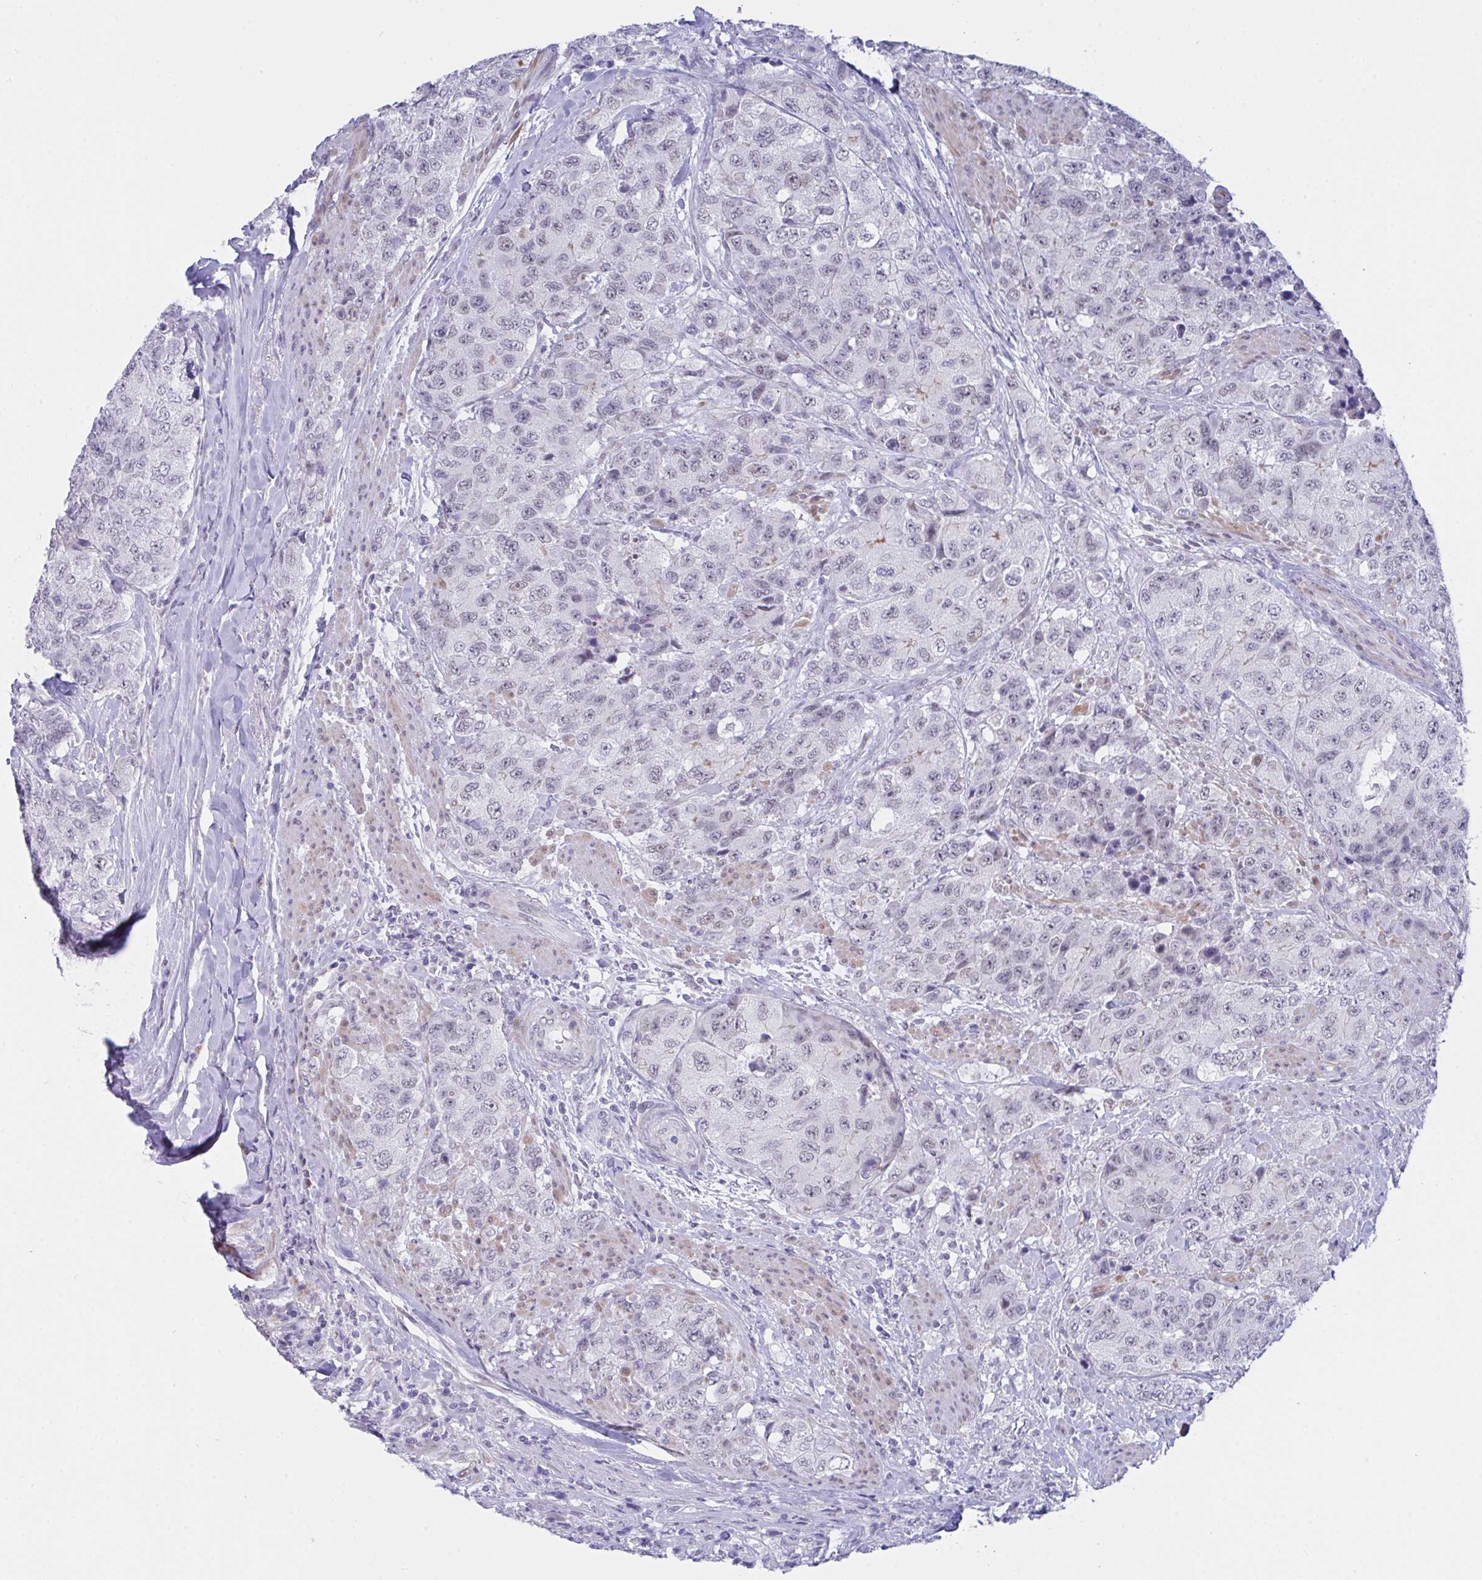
{"staining": {"intensity": "negative", "quantity": "none", "location": "none"}, "tissue": "urothelial cancer", "cell_type": "Tumor cells", "image_type": "cancer", "snomed": [{"axis": "morphology", "description": "Urothelial carcinoma, High grade"}, {"axis": "topography", "description": "Urinary bladder"}], "caption": "An IHC micrograph of urothelial carcinoma (high-grade) is shown. There is no staining in tumor cells of urothelial carcinoma (high-grade). Nuclei are stained in blue.", "gene": "FBXL22", "patient": {"sex": "female", "age": 78}}